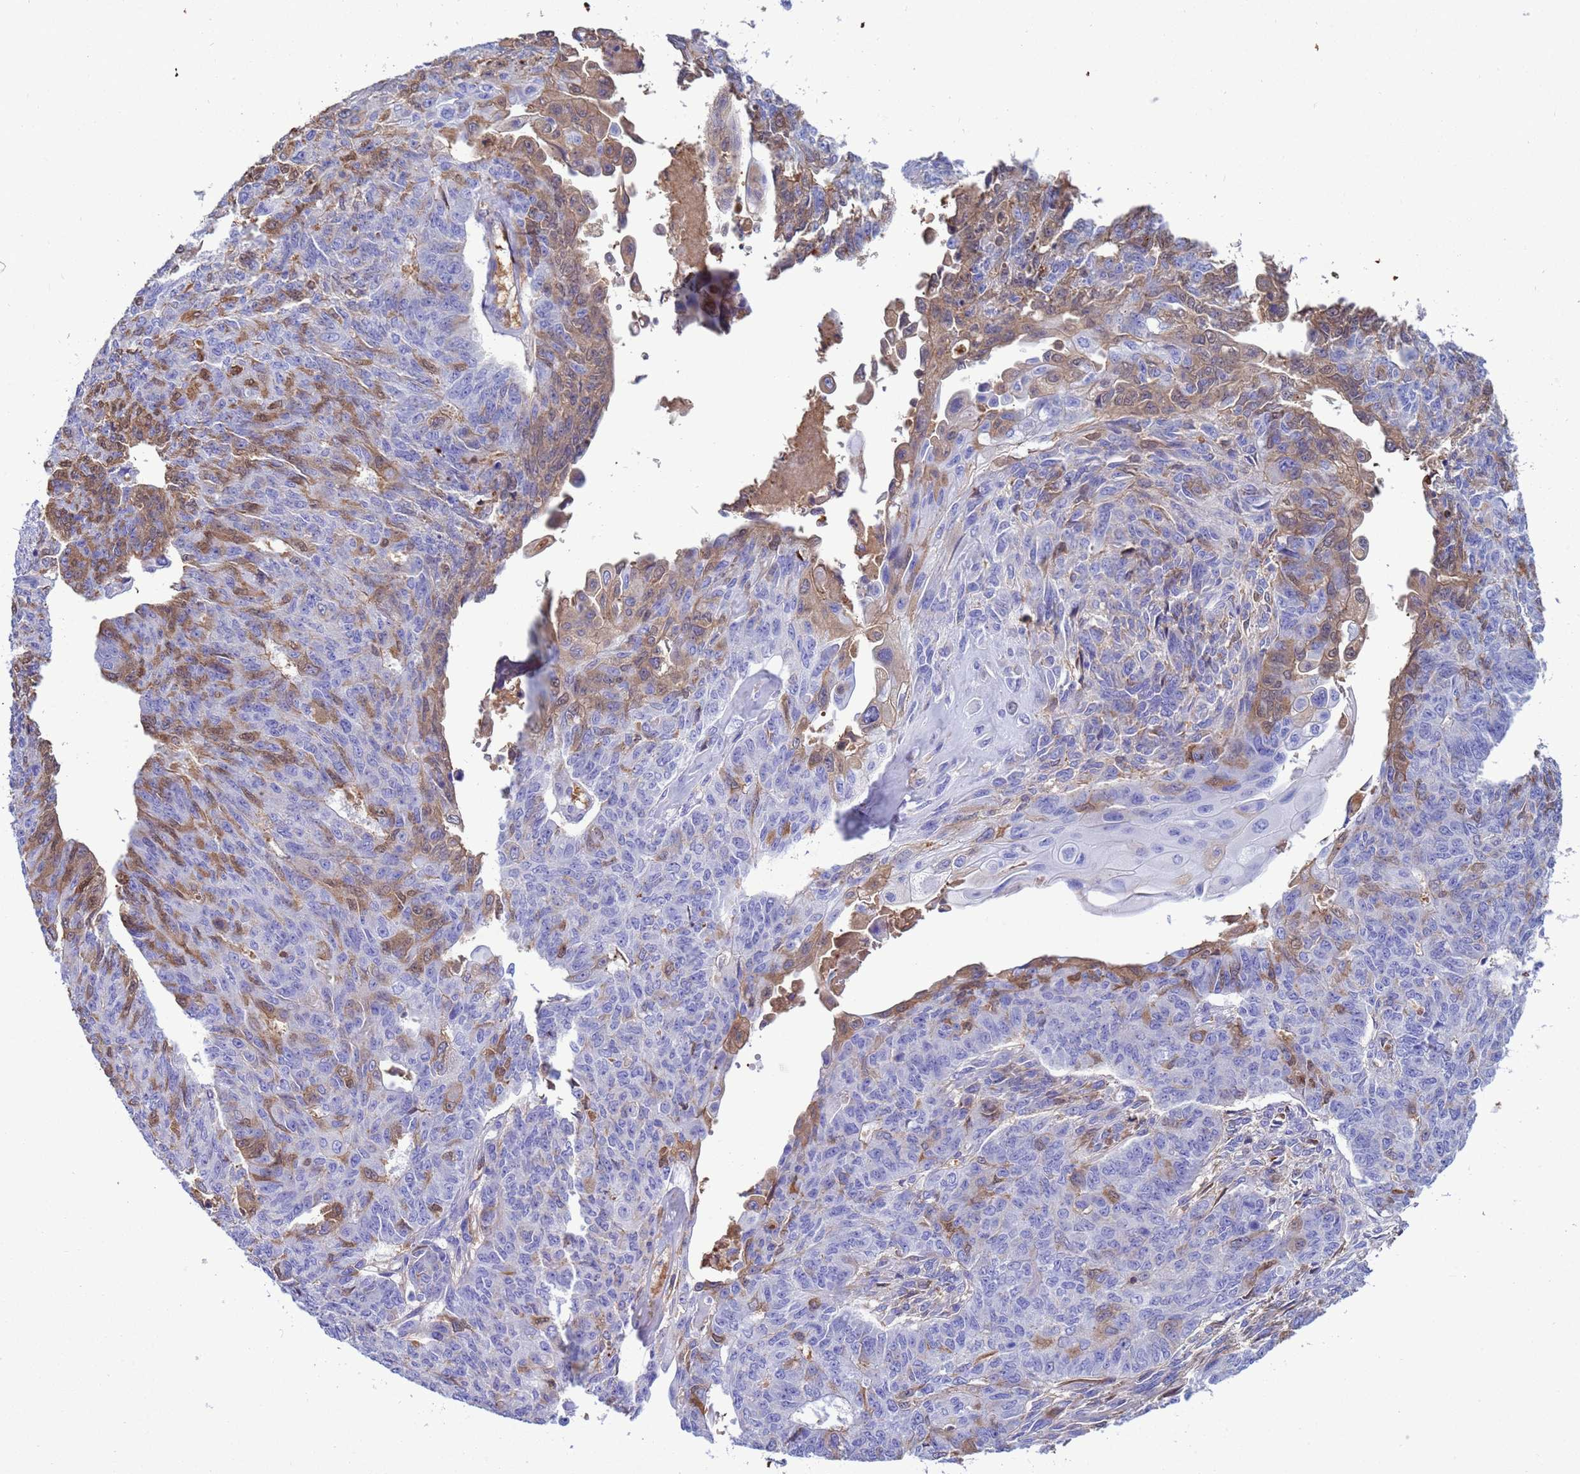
{"staining": {"intensity": "moderate", "quantity": "<25%", "location": "cytoplasmic/membranous,nuclear"}, "tissue": "endometrial cancer", "cell_type": "Tumor cells", "image_type": "cancer", "snomed": [{"axis": "morphology", "description": "Adenocarcinoma, NOS"}, {"axis": "topography", "description": "Endometrium"}], "caption": "Endometrial cancer (adenocarcinoma) tissue displays moderate cytoplasmic/membranous and nuclear staining in approximately <25% of tumor cells (Brightfield microscopy of DAB IHC at high magnification).", "gene": "H1-7", "patient": {"sex": "female", "age": 32}}